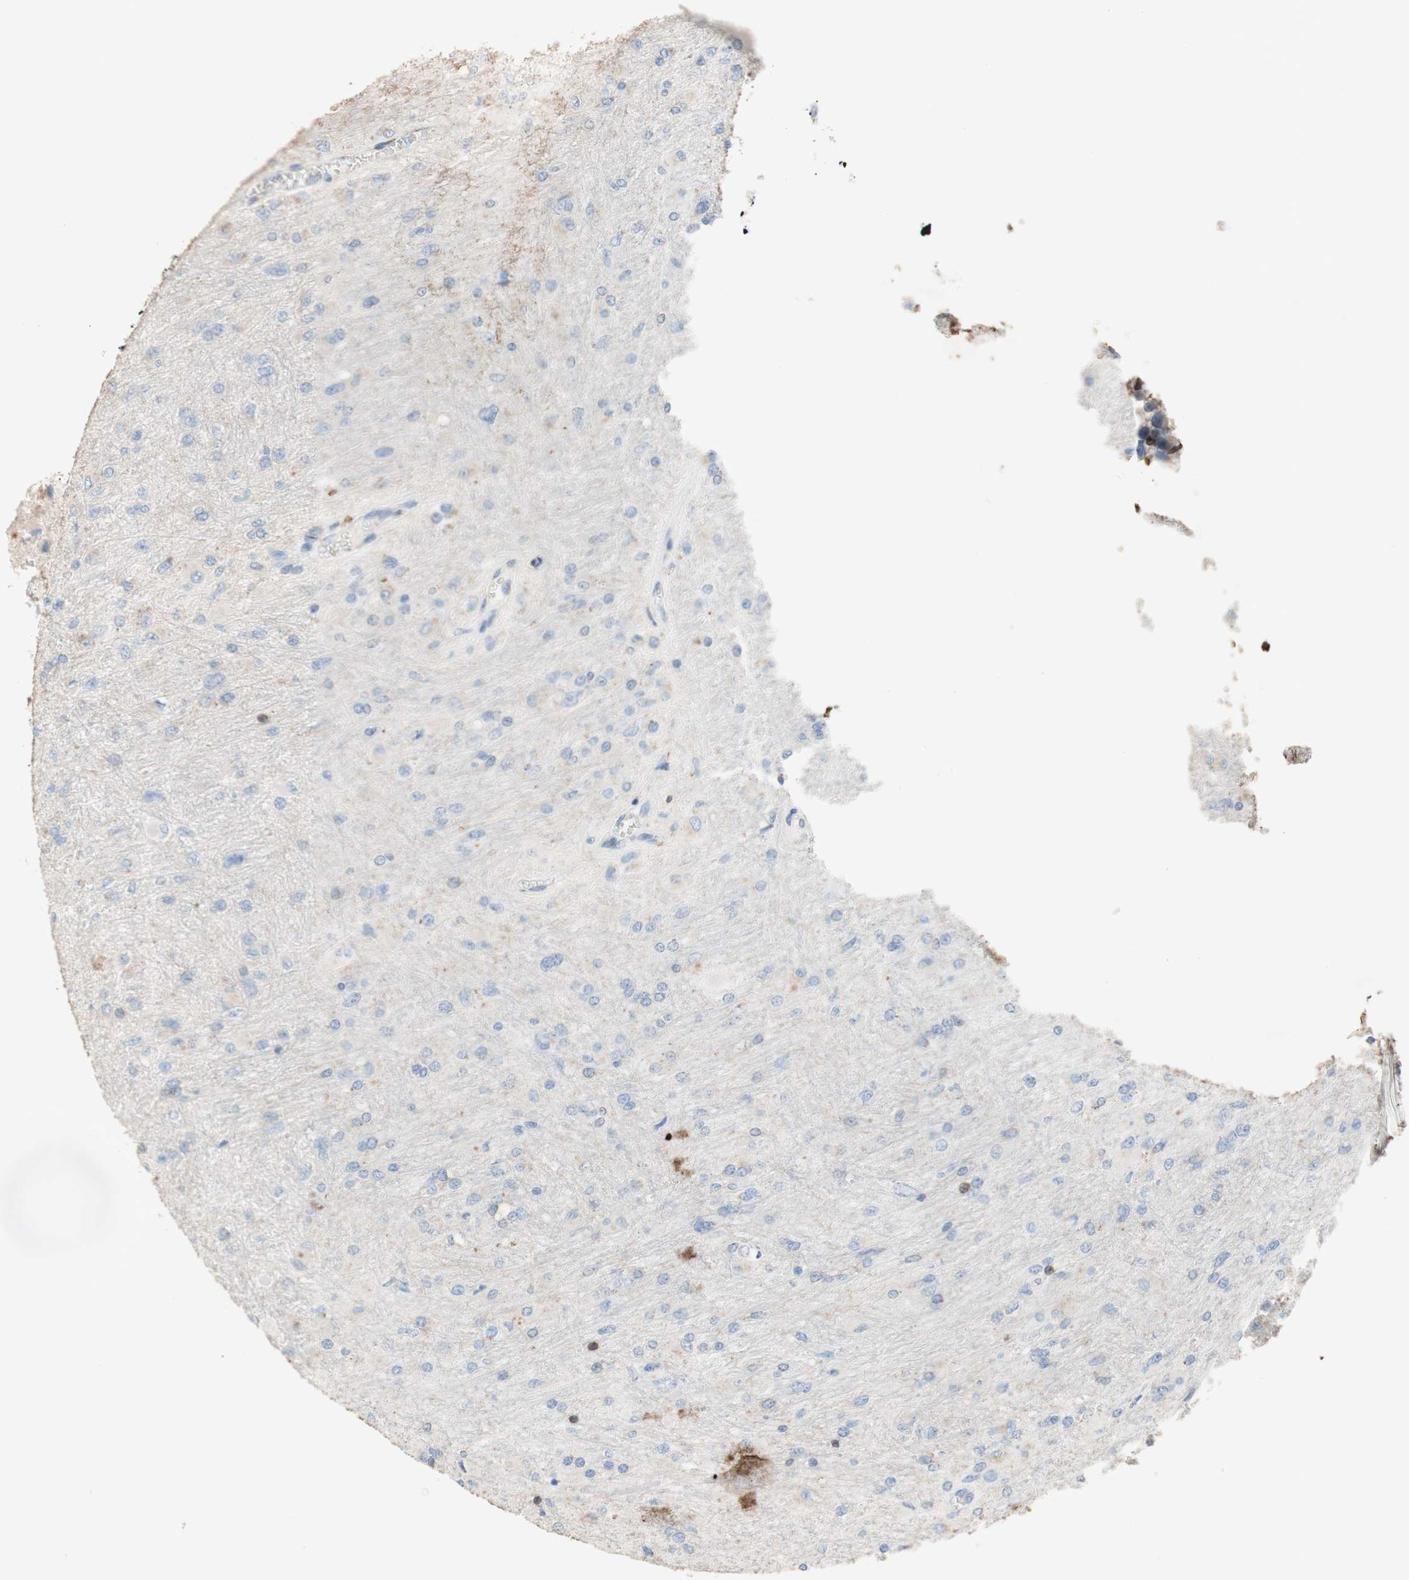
{"staining": {"intensity": "negative", "quantity": "none", "location": "none"}, "tissue": "glioma", "cell_type": "Tumor cells", "image_type": "cancer", "snomed": [{"axis": "morphology", "description": "Glioma, malignant, High grade"}, {"axis": "topography", "description": "Cerebral cortex"}], "caption": "A micrograph of glioma stained for a protein demonstrates no brown staining in tumor cells.", "gene": "SPINK6", "patient": {"sex": "female", "age": 36}}